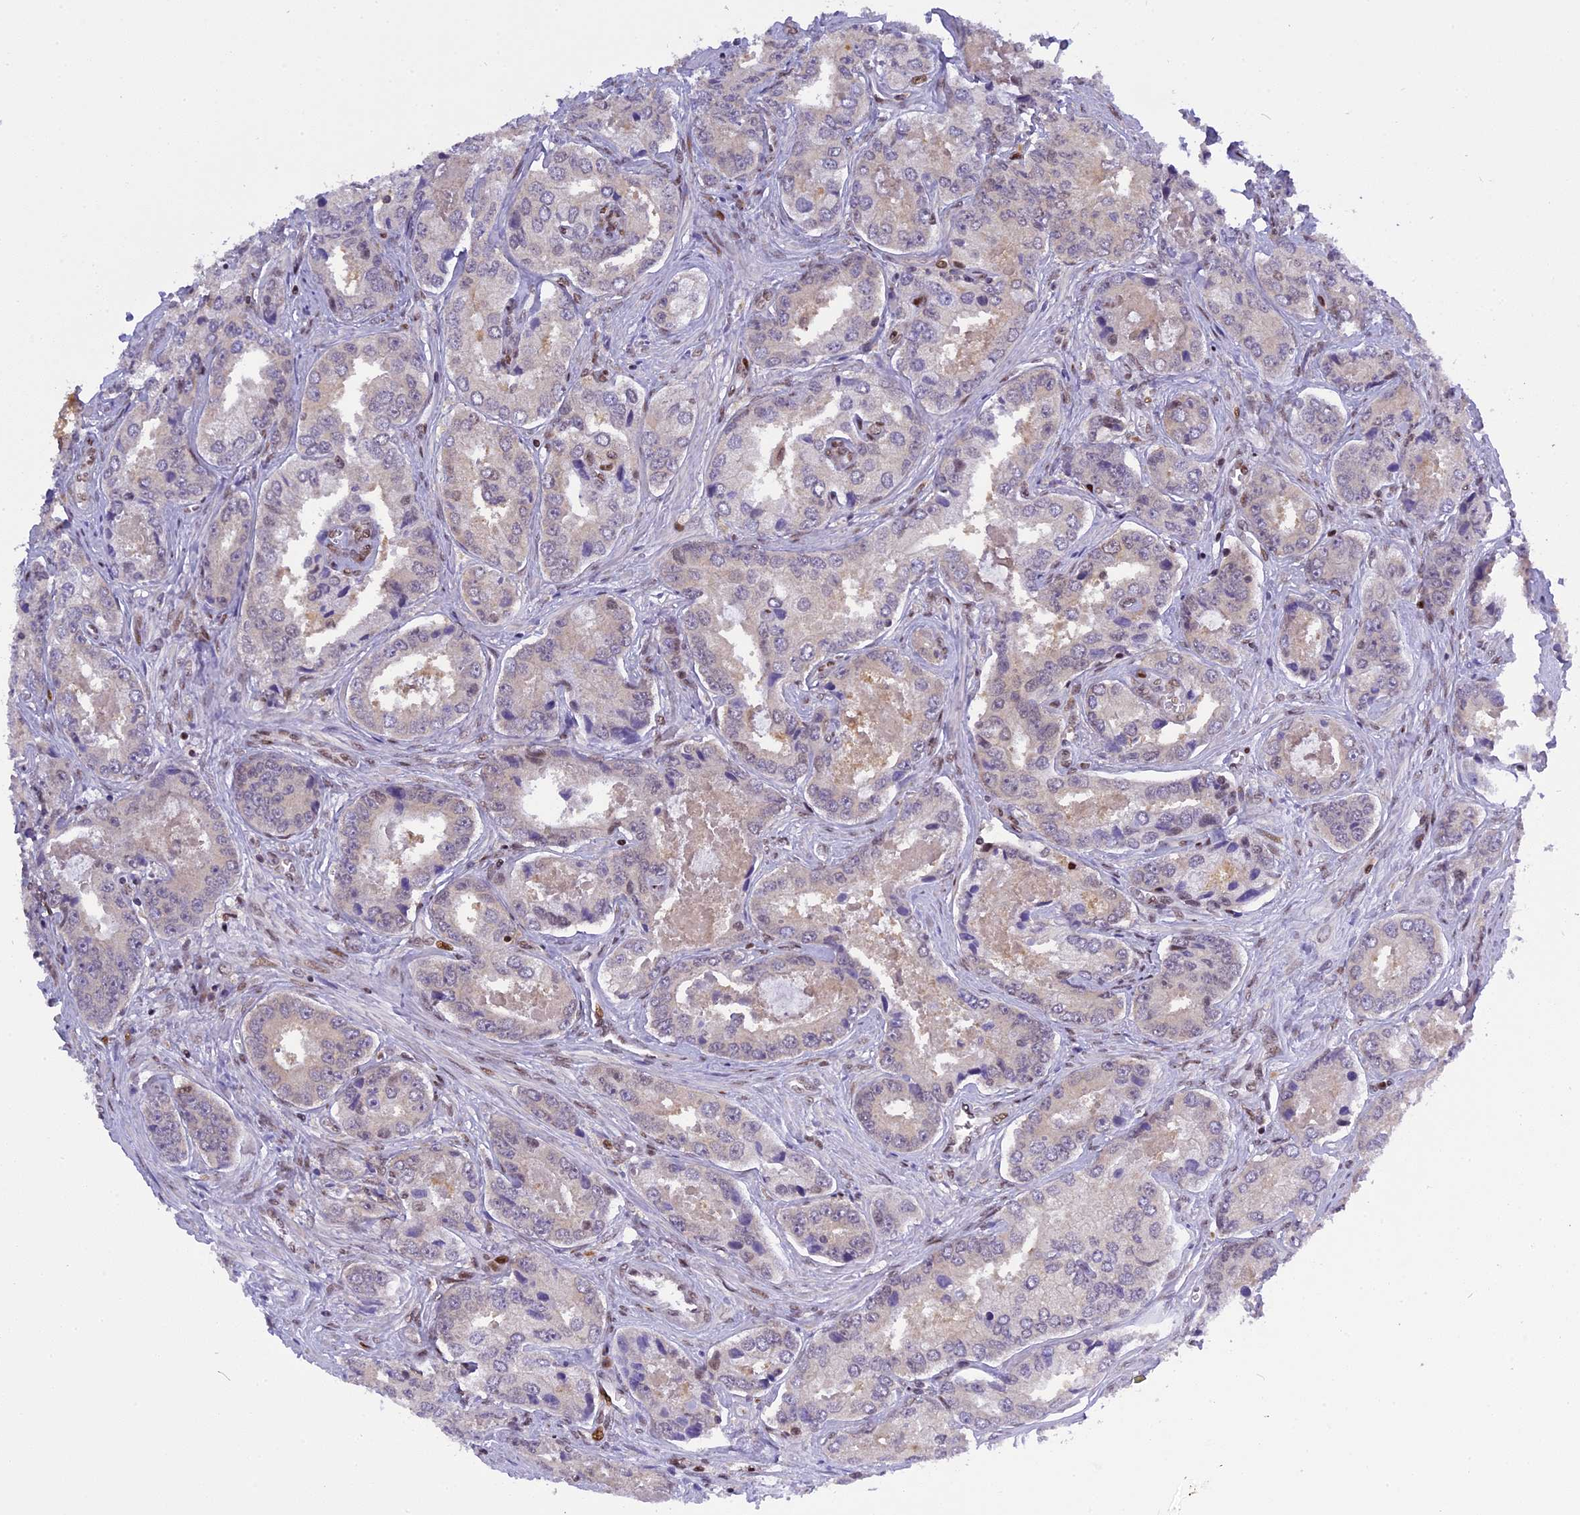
{"staining": {"intensity": "negative", "quantity": "none", "location": "none"}, "tissue": "prostate cancer", "cell_type": "Tumor cells", "image_type": "cancer", "snomed": [{"axis": "morphology", "description": "Adenocarcinoma, Low grade"}, {"axis": "topography", "description": "Prostate"}], "caption": "A micrograph of human prostate cancer is negative for staining in tumor cells.", "gene": "RABGGTA", "patient": {"sex": "male", "age": 68}}